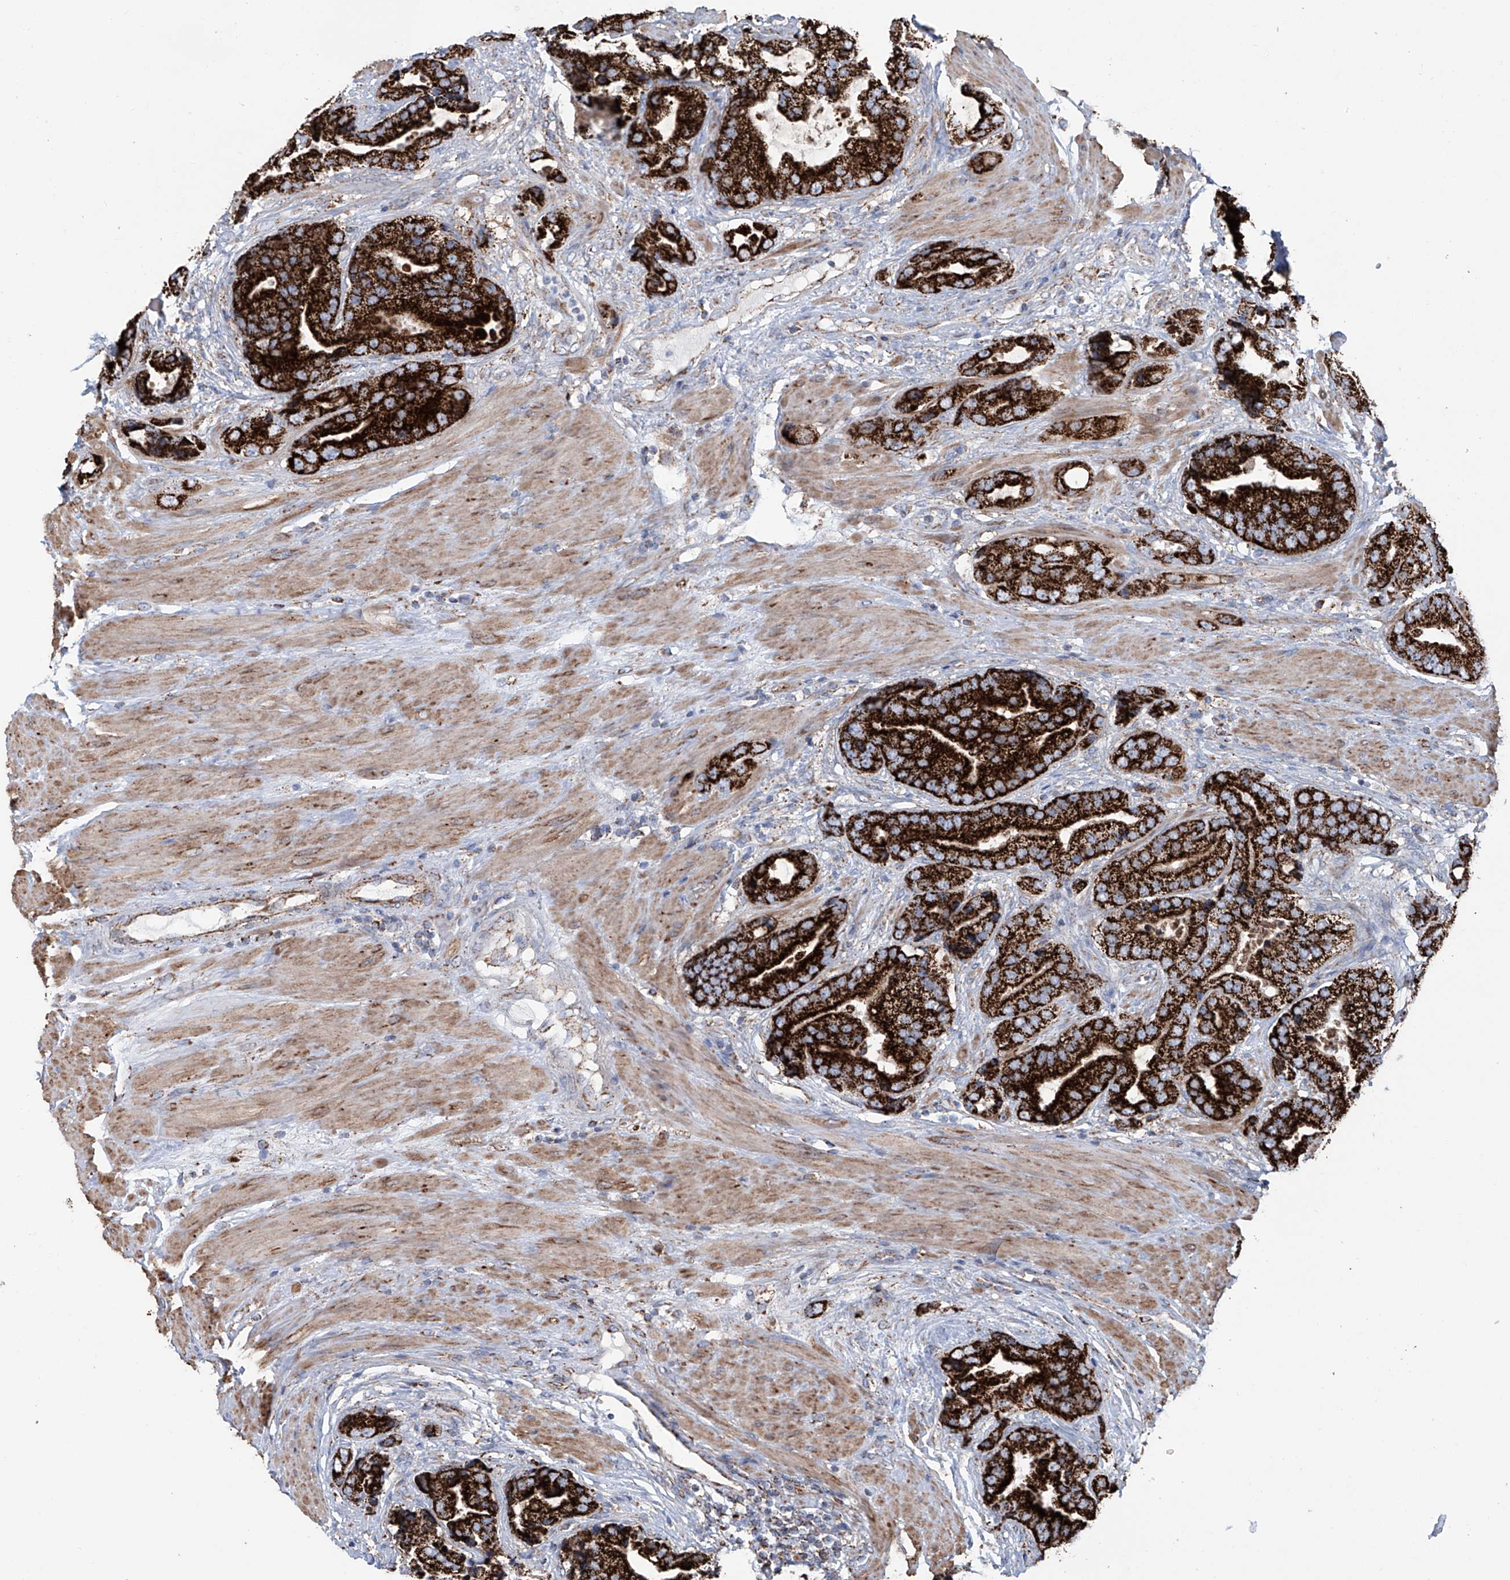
{"staining": {"intensity": "strong", "quantity": ">75%", "location": "cytoplasmic/membranous"}, "tissue": "prostate cancer", "cell_type": "Tumor cells", "image_type": "cancer", "snomed": [{"axis": "morphology", "description": "Adenocarcinoma, High grade"}, {"axis": "topography", "description": "Prostate"}], "caption": "Tumor cells exhibit high levels of strong cytoplasmic/membranous positivity in approximately >75% of cells in prostate high-grade adenocarcinoma.", "gene": "ALDH6A1", "patient": {"sex": "male", "age": 70}}